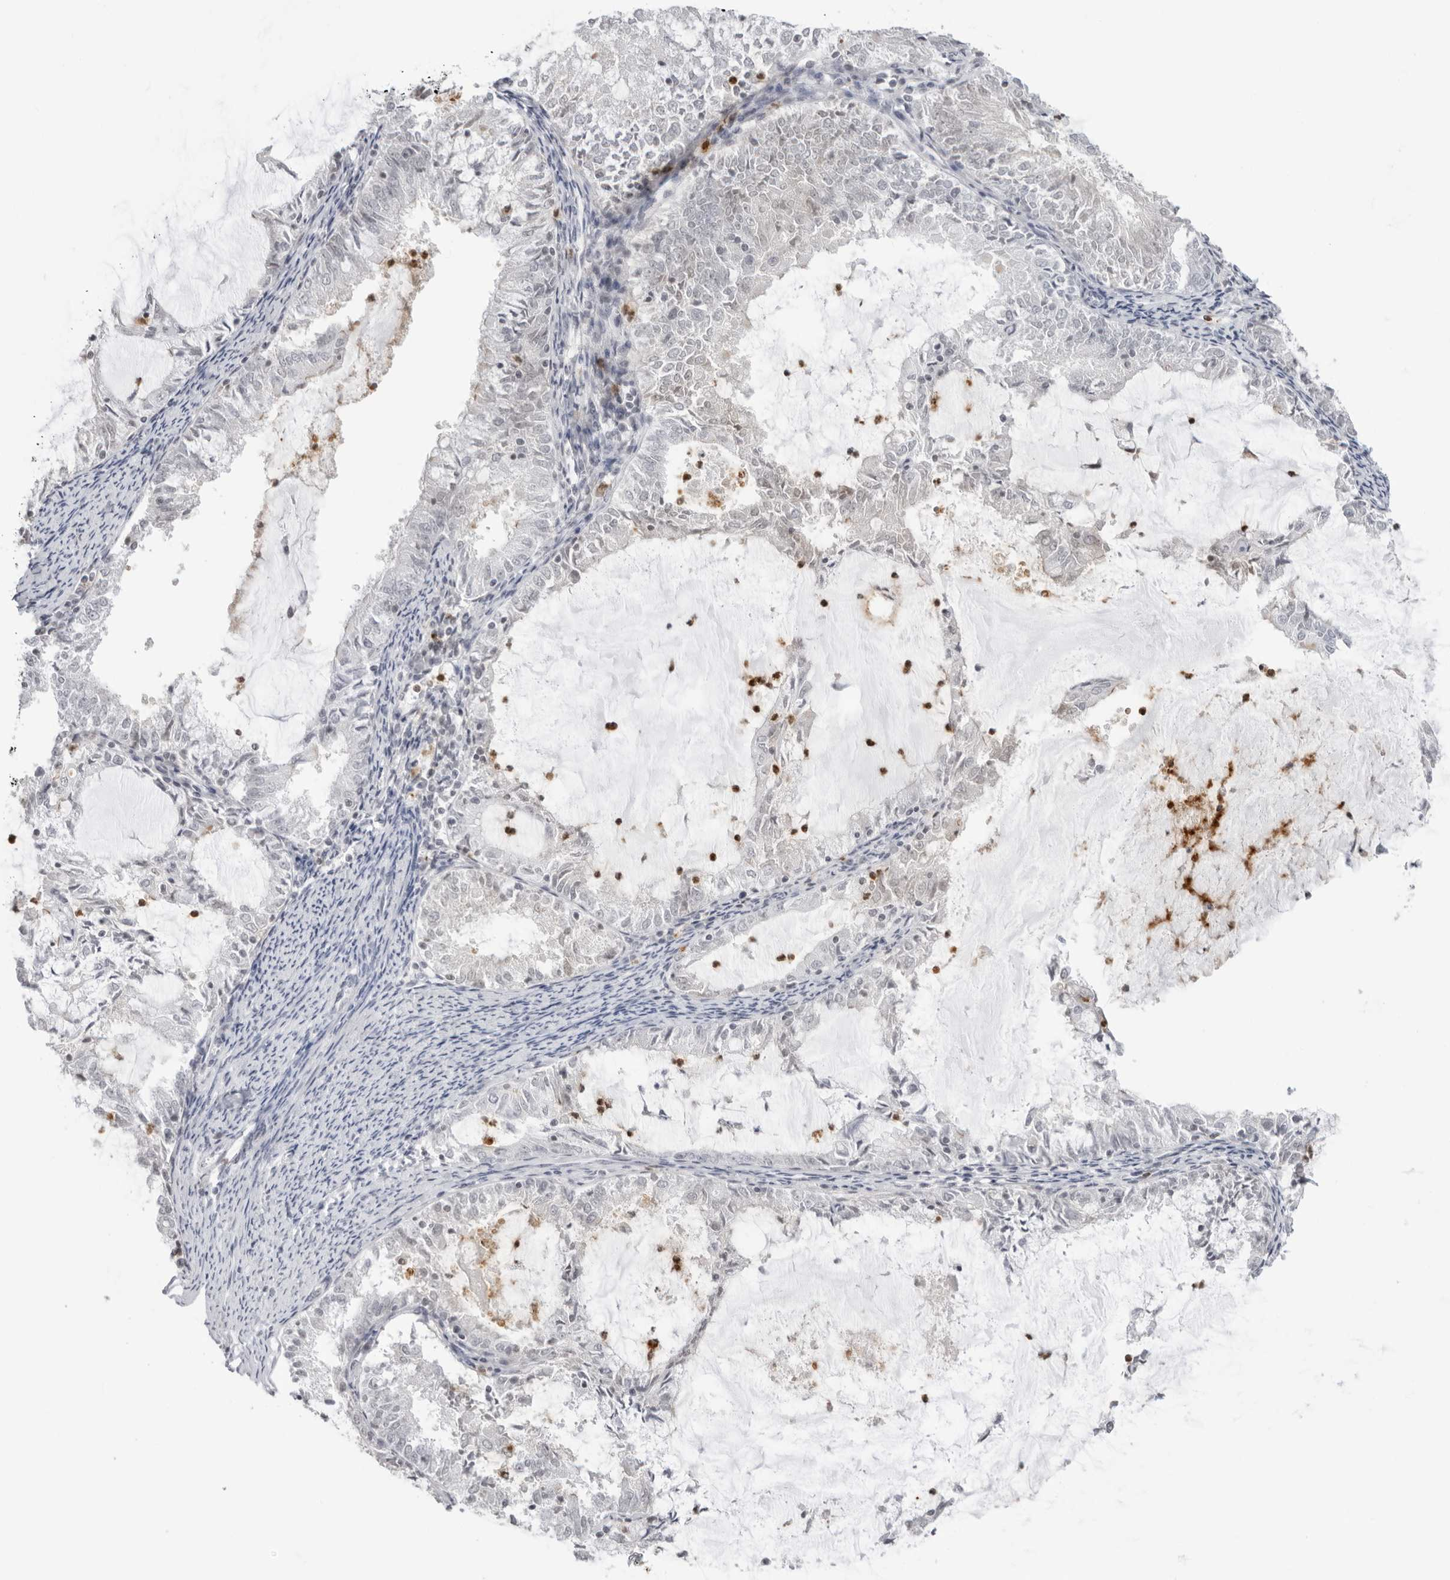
{"staining": {"intensity": "negative", "quantity": "none", "location": "none"}, "tissue": "endometrial cancer", "cell_type": "Tumor cells", "image_type": "cancer", "snomed": [{"axis": "morphology", "description": "Adenocarcinoma, NOS"}, {"axis": "topography", "description": "Endometrium"}], "caption": "Immunohistochemical staining of adenocarcinoma (endometrial) reveals no significant expression in tumor cells.", "gene": "RNF146", "patient": {"sex": "female", "age": 57}}